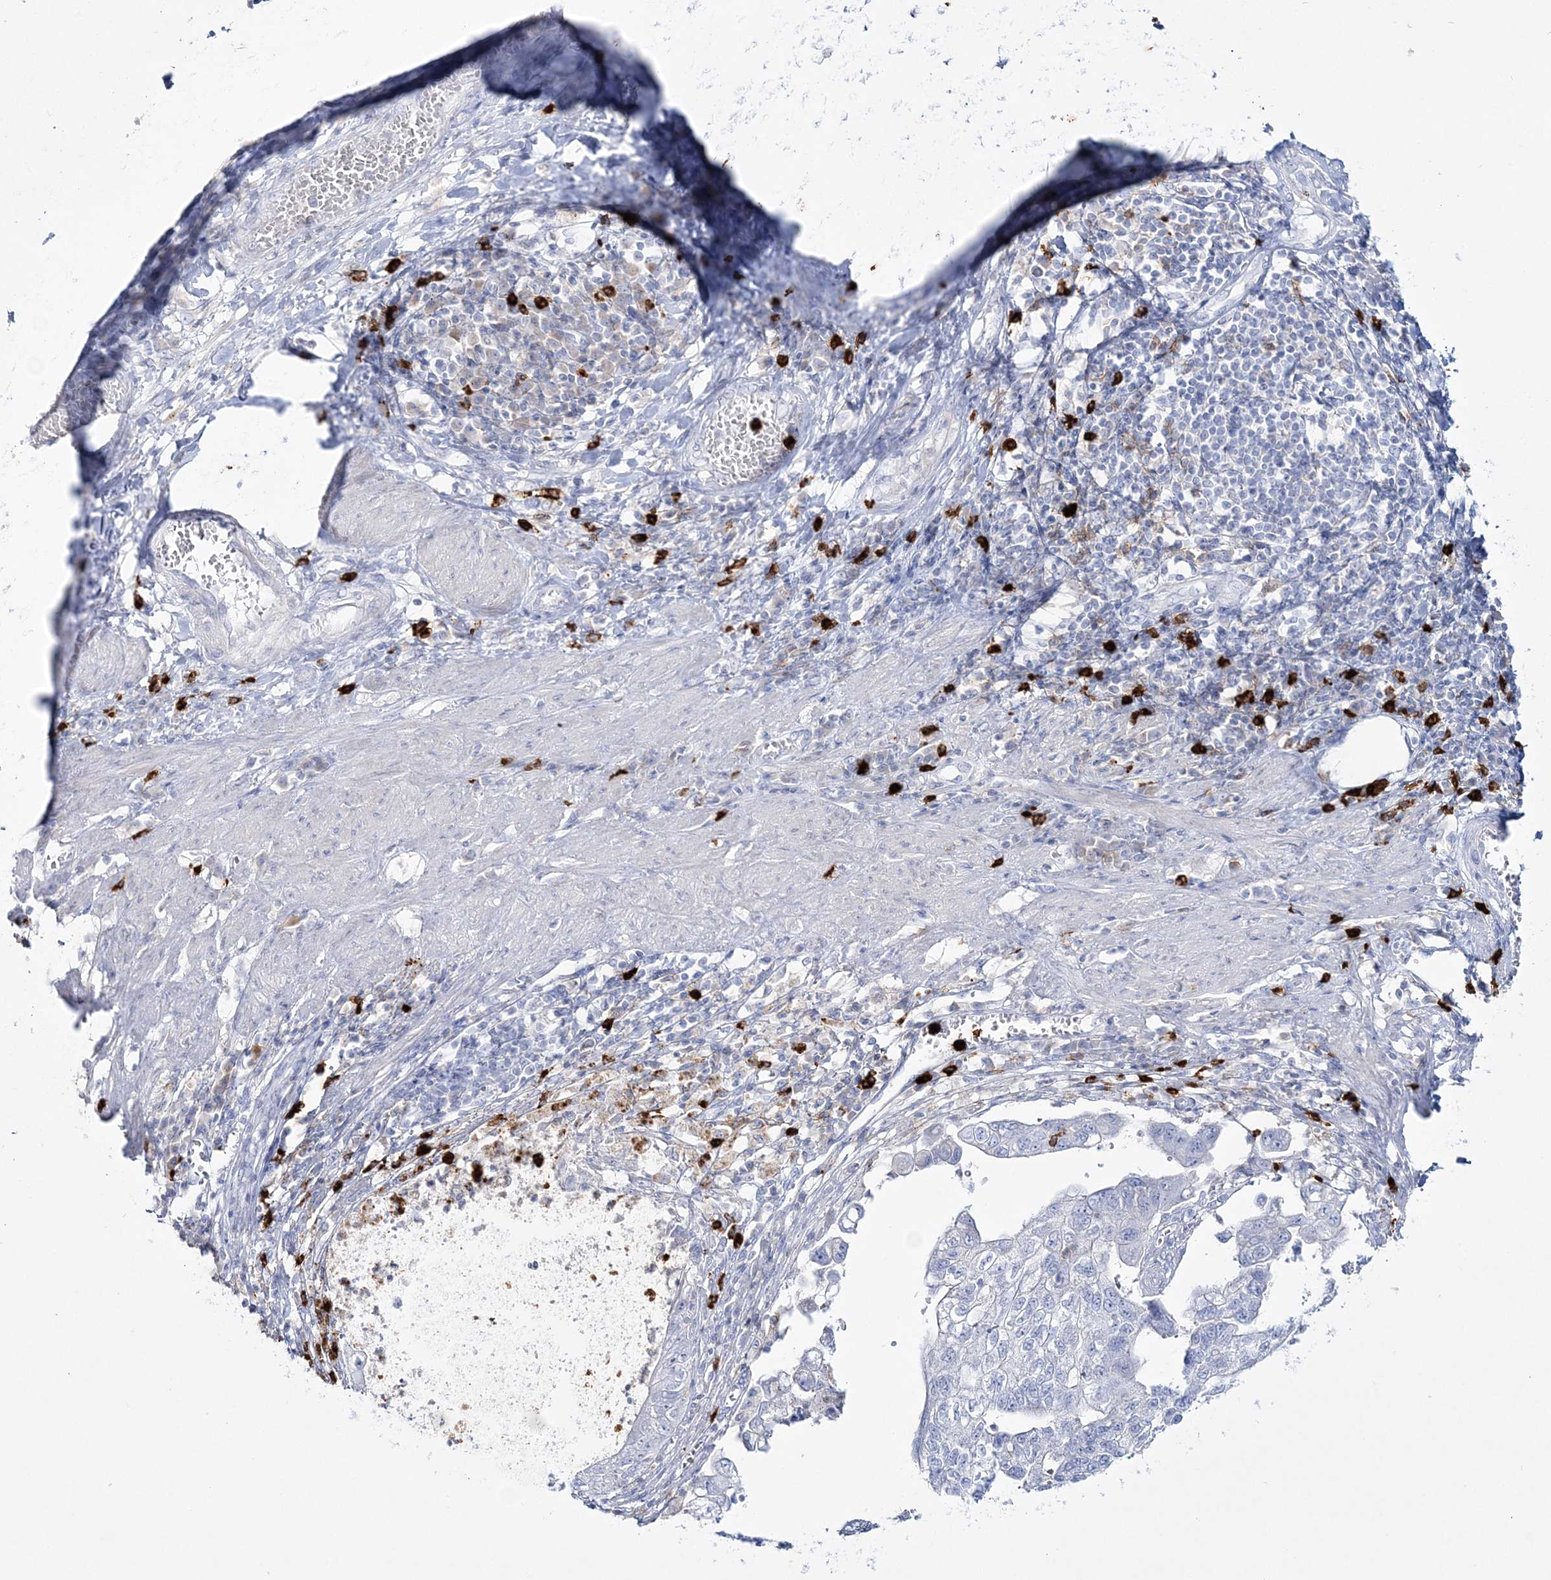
{"staining": {"intensity": "negative", "quantity": "none", "location": "none"}, "tissue": "stomach cancer", "cell_type": "Tumor cells", "image_type": "cancer", "snomed": [{"axis": "morphology", "description": "Adenocarcinoma, NOS"}, {"axis": "topography", "description": "Stomach"}], "caption": "IHC histopathology image of stomach cancer stained for a protein (brown), which displays no positivity in tumor cells.", "gene": "WDSUB1", "patient": {"sex": "male", "age": 59}}